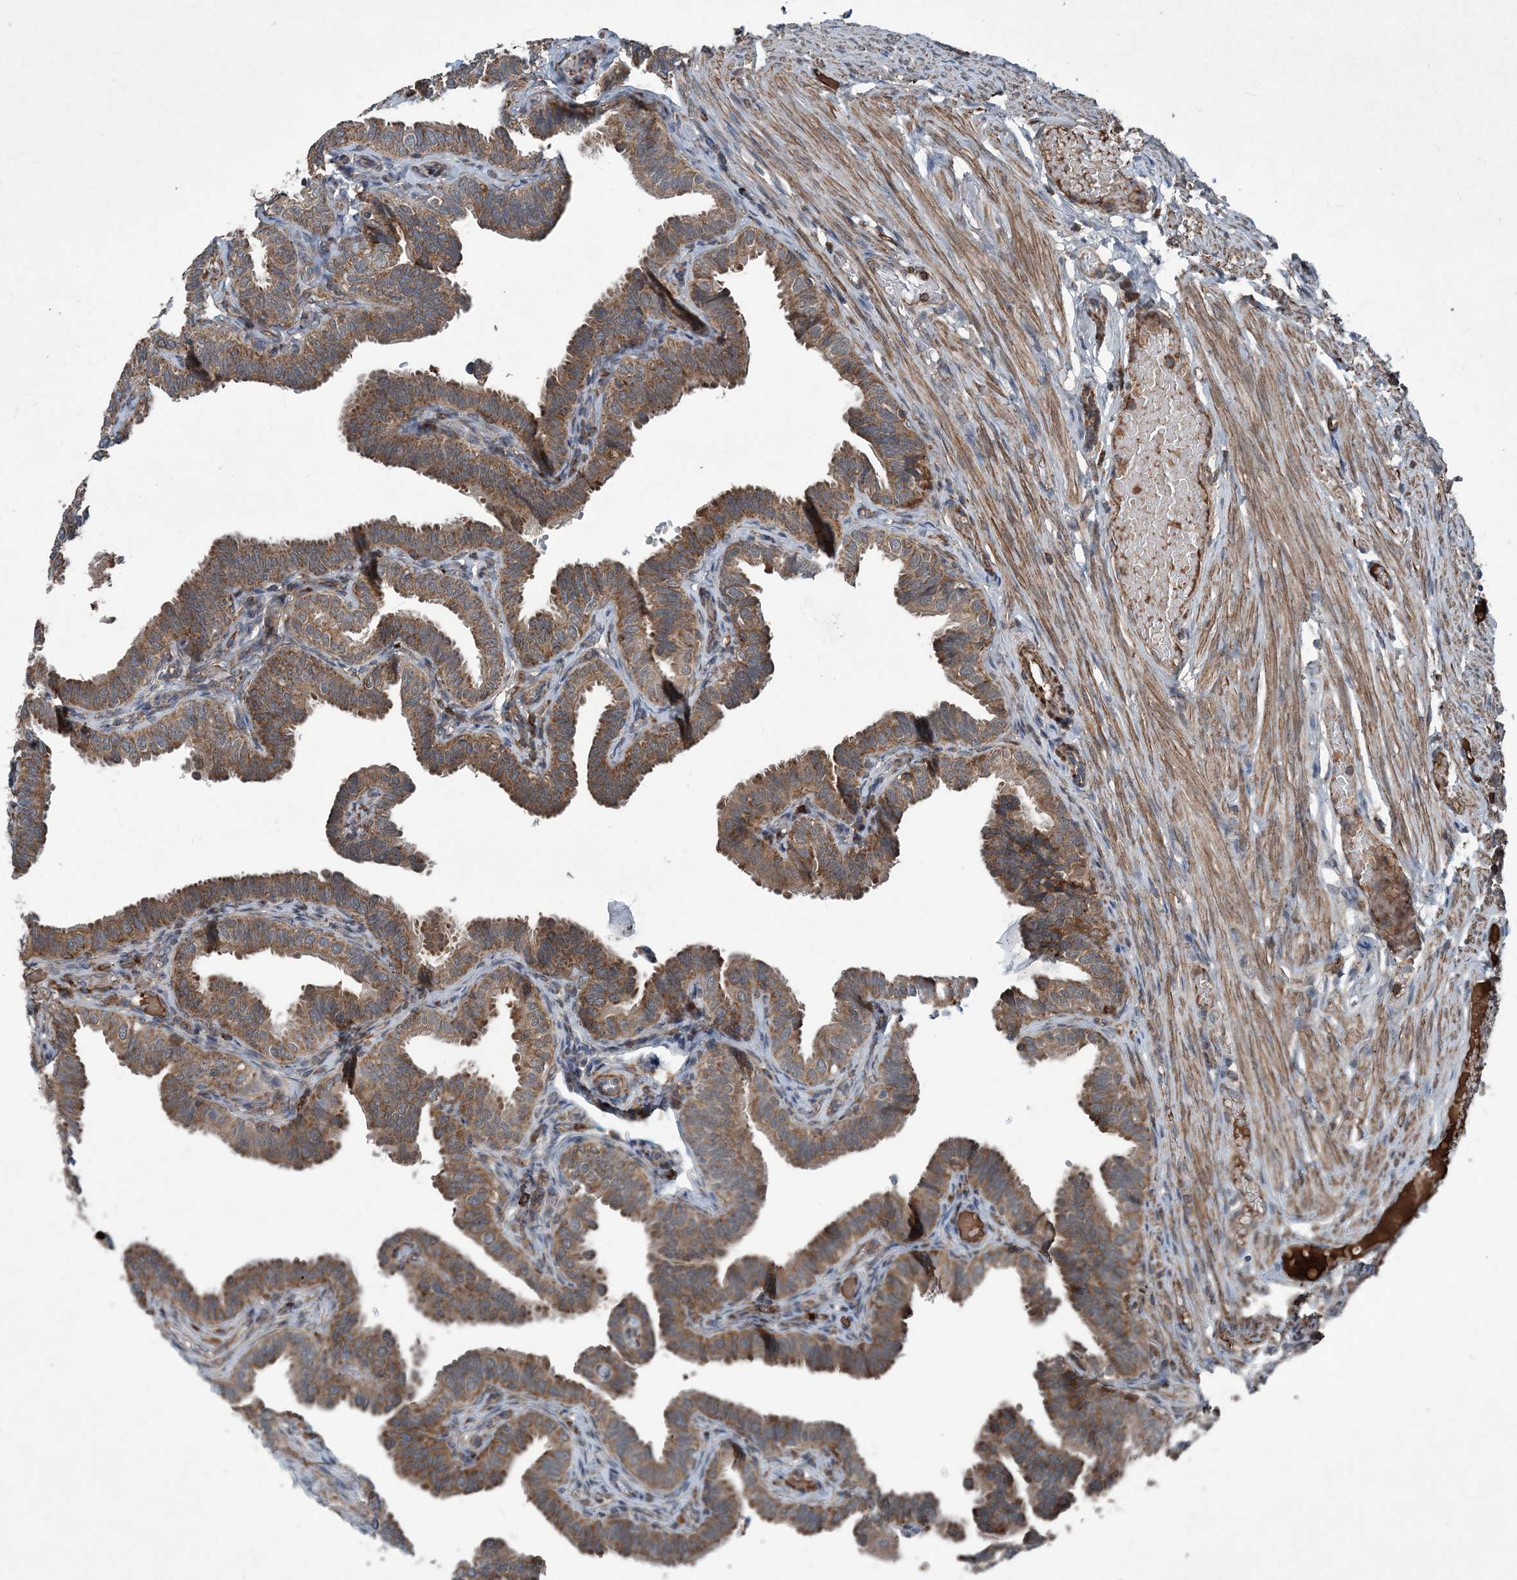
{"staining": {"intensity": "moderate", "quantity": ">75%", "location": "cytoplasmic/membranous"}, "tissue": "fallopian tube", "cell_type": "Glandular cells", "image_type": "normal", "snomed": [{"axis": "morphology", "description": "Normal tissue, NOS"}, {"axis": "topography", "description": "Fallopian tube"}], "caption": "Fallopian tube stained with IHC displays moderate cytoplasmic/membranous staining in approximately >75% of glandular cells.", "gene": "NDUFA2", "patient": {"sex": "female", "age": 39}}